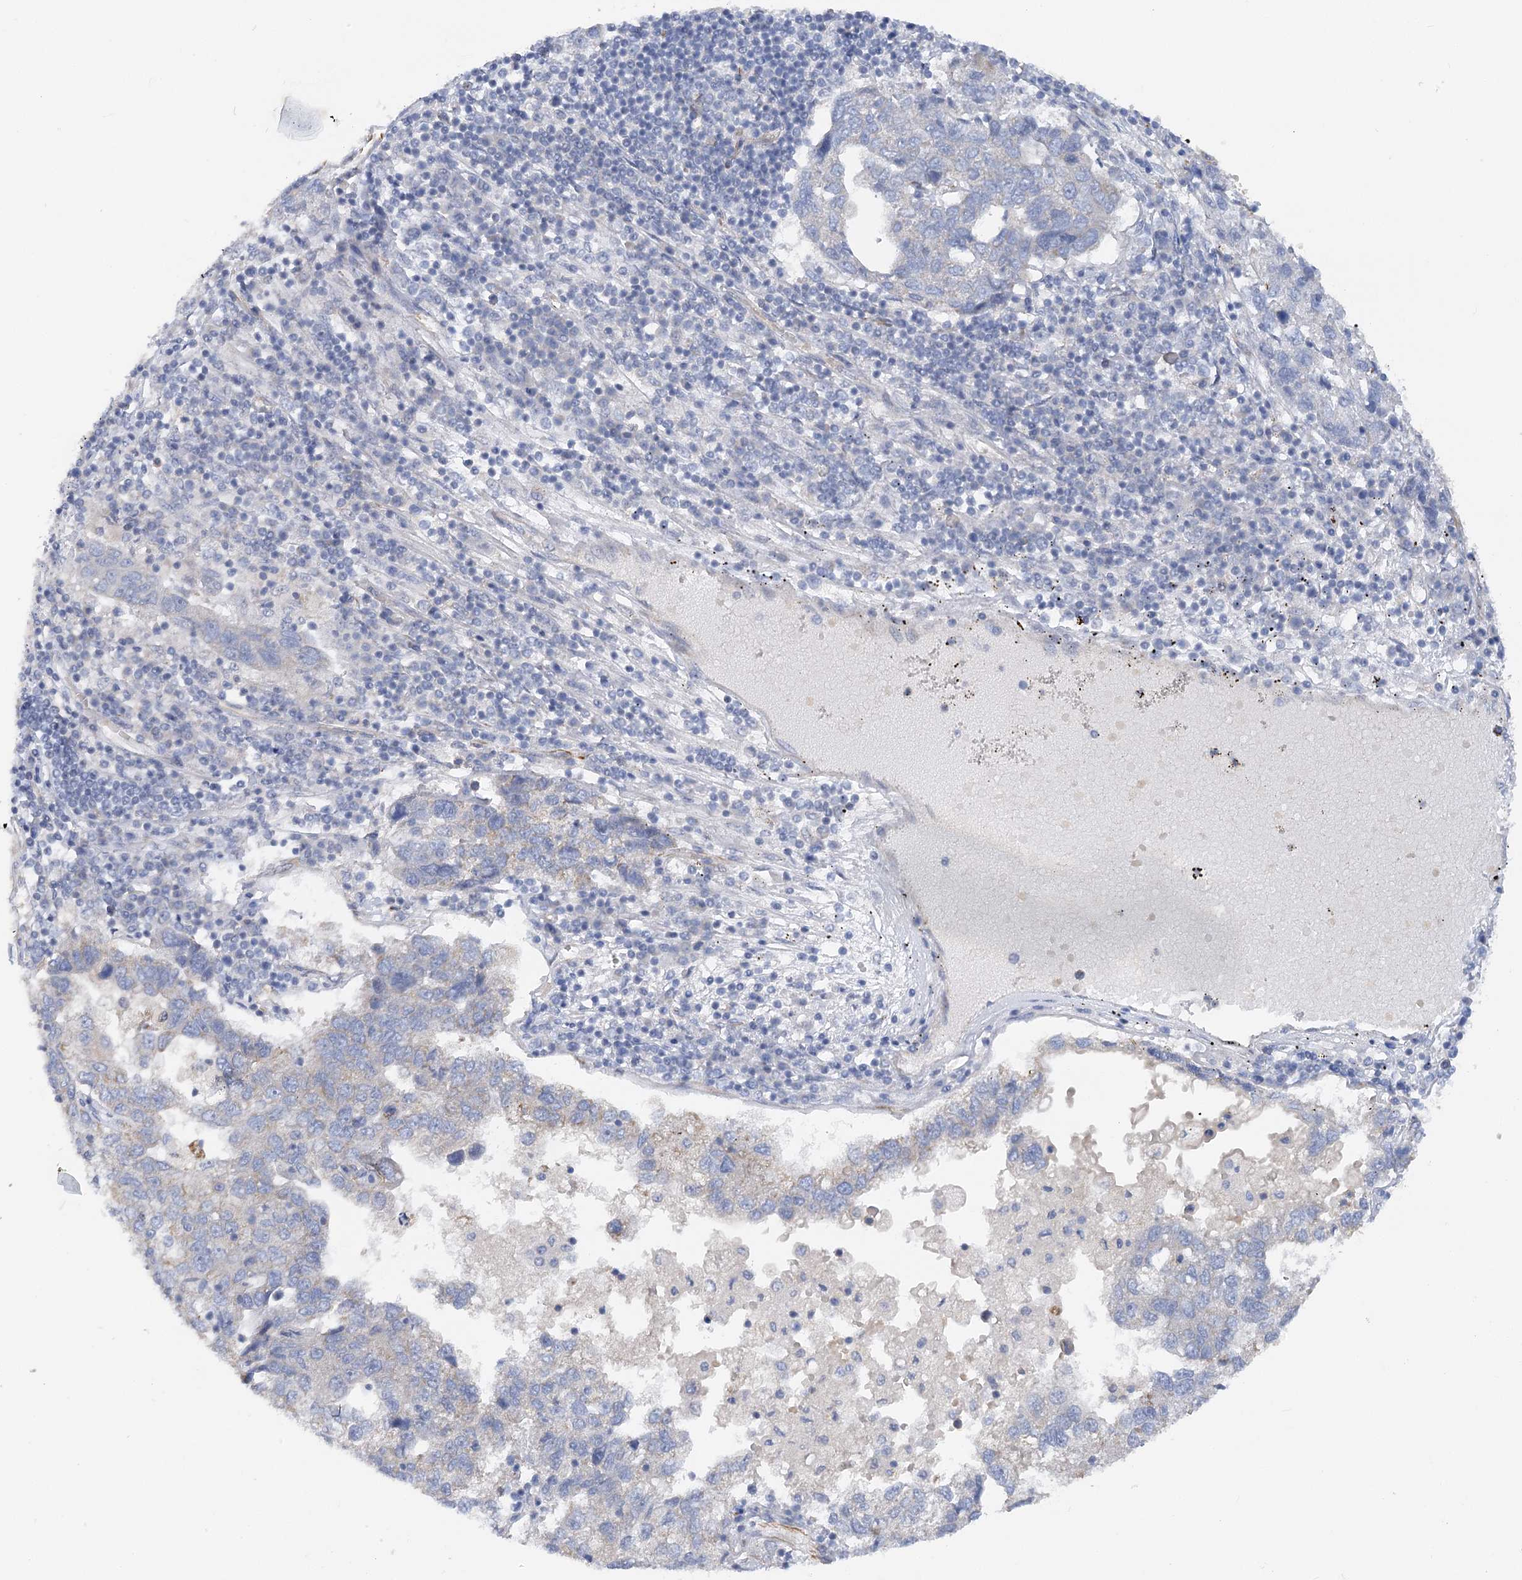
{"staining": {"intensity": "negative", "quantity": "none", "location": "none"}, "tissue": "pancreatic cancer", "cell_type": "Tumor cells", "image_type": "cancer", "snomed": [{"axis": "morphology", "description": "Adenocarcinoma, NOS"}, {"axis": "topography", "description": "Pancreas"}], "caption": "This is a image of immunohistochemistry (IHC) staining of adenocarcinoma (pancreatic), which shows no expression in tumor cells.", "gene": "NELL2", "patient": {"sex": "female", "age": 61}}